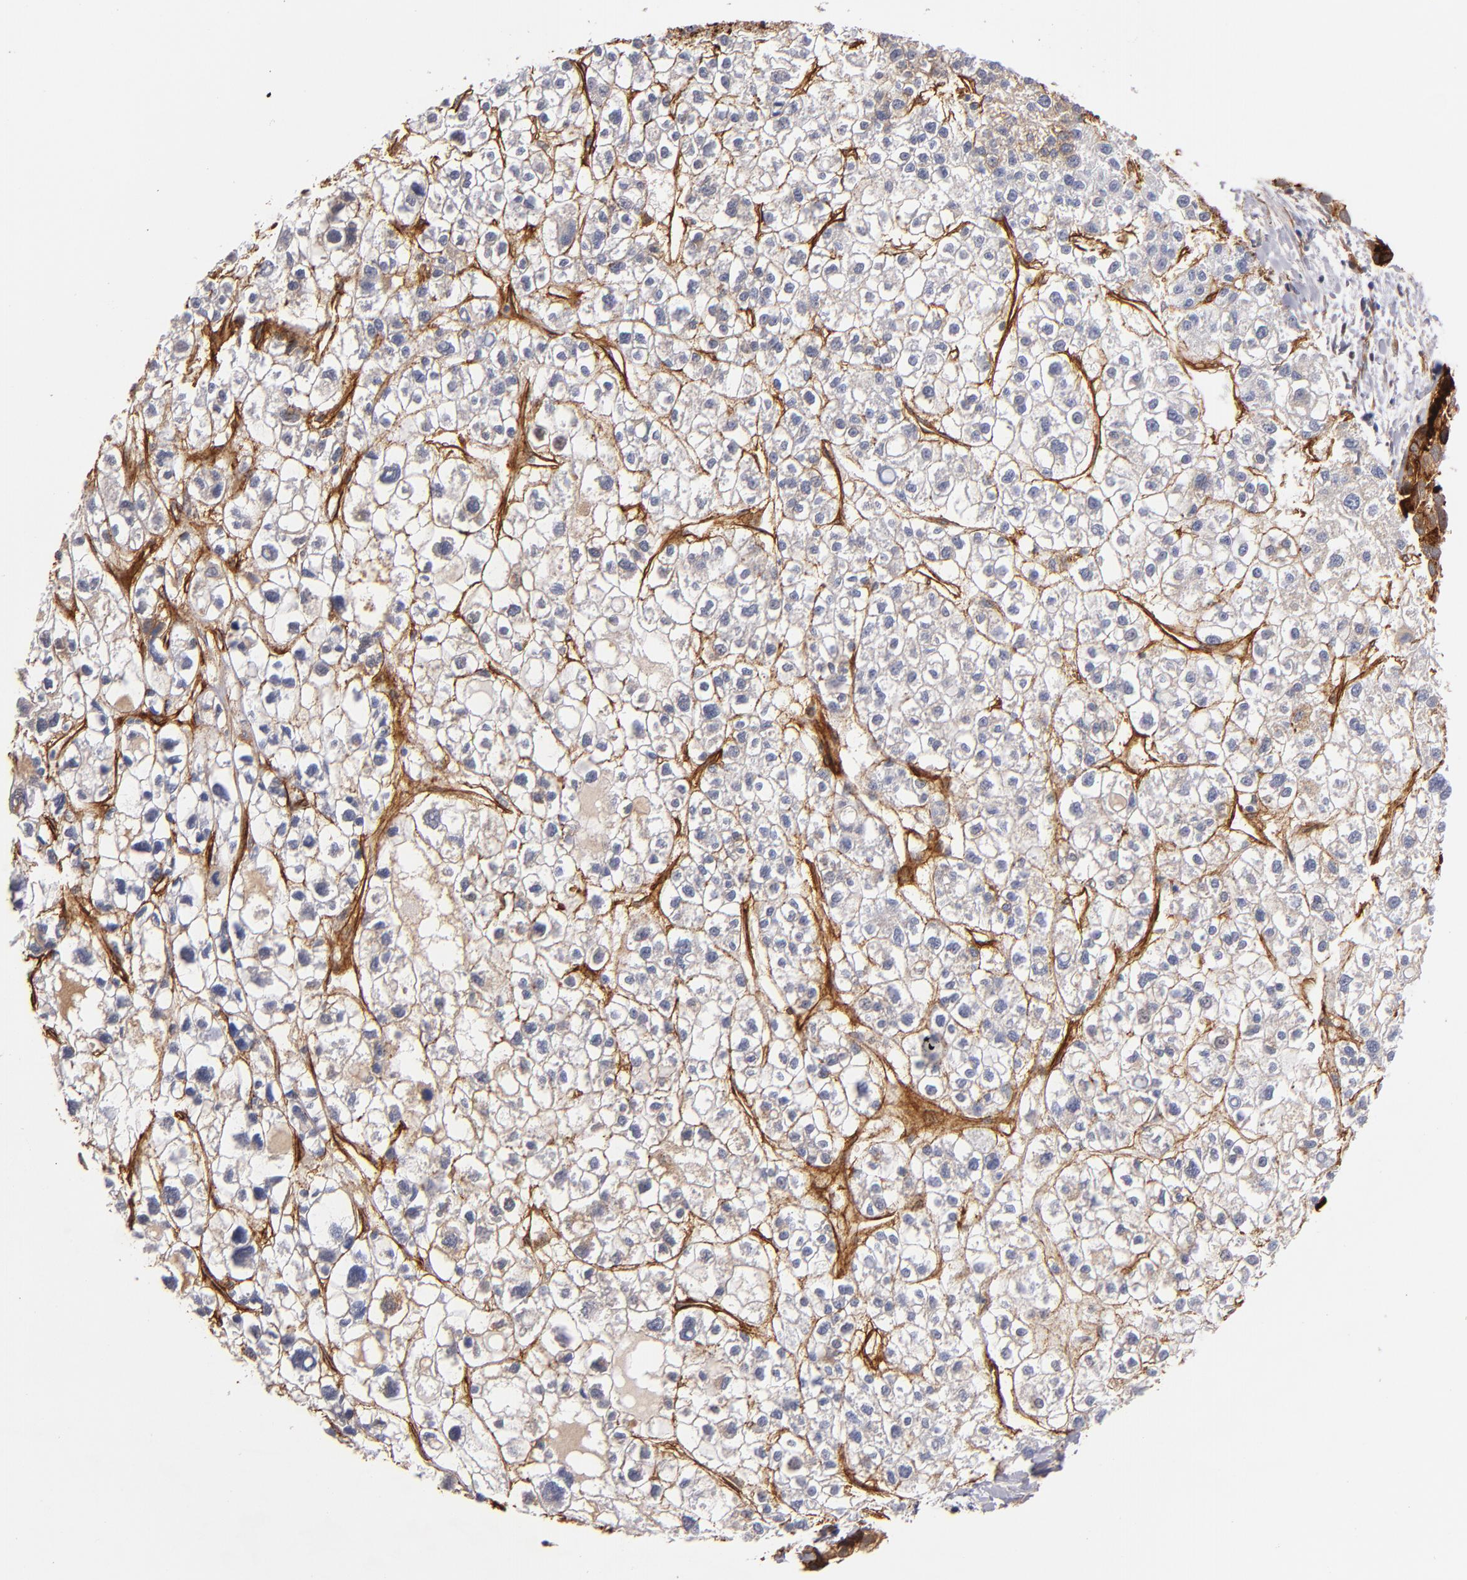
{"staining": {"intensity": "negative", "quantity": "none", "location": "none"}, "tissue": "liver cancer", "cell_type": "Tumor cells", "image_type": "cancer", "snomed": [{"axis": "morphology", "description": "Carcinoma, Hepatocellular, NOS"}, {"axis": "topography", "description": "Liver"}], "caption": "Human hepatocellular carcinoma (liver) stained for a protein using immunohistochemistry demonstrates no expression in tumor cells.", "gene": "LAMC1", "patient": {"sex": "female", "age": 85}}